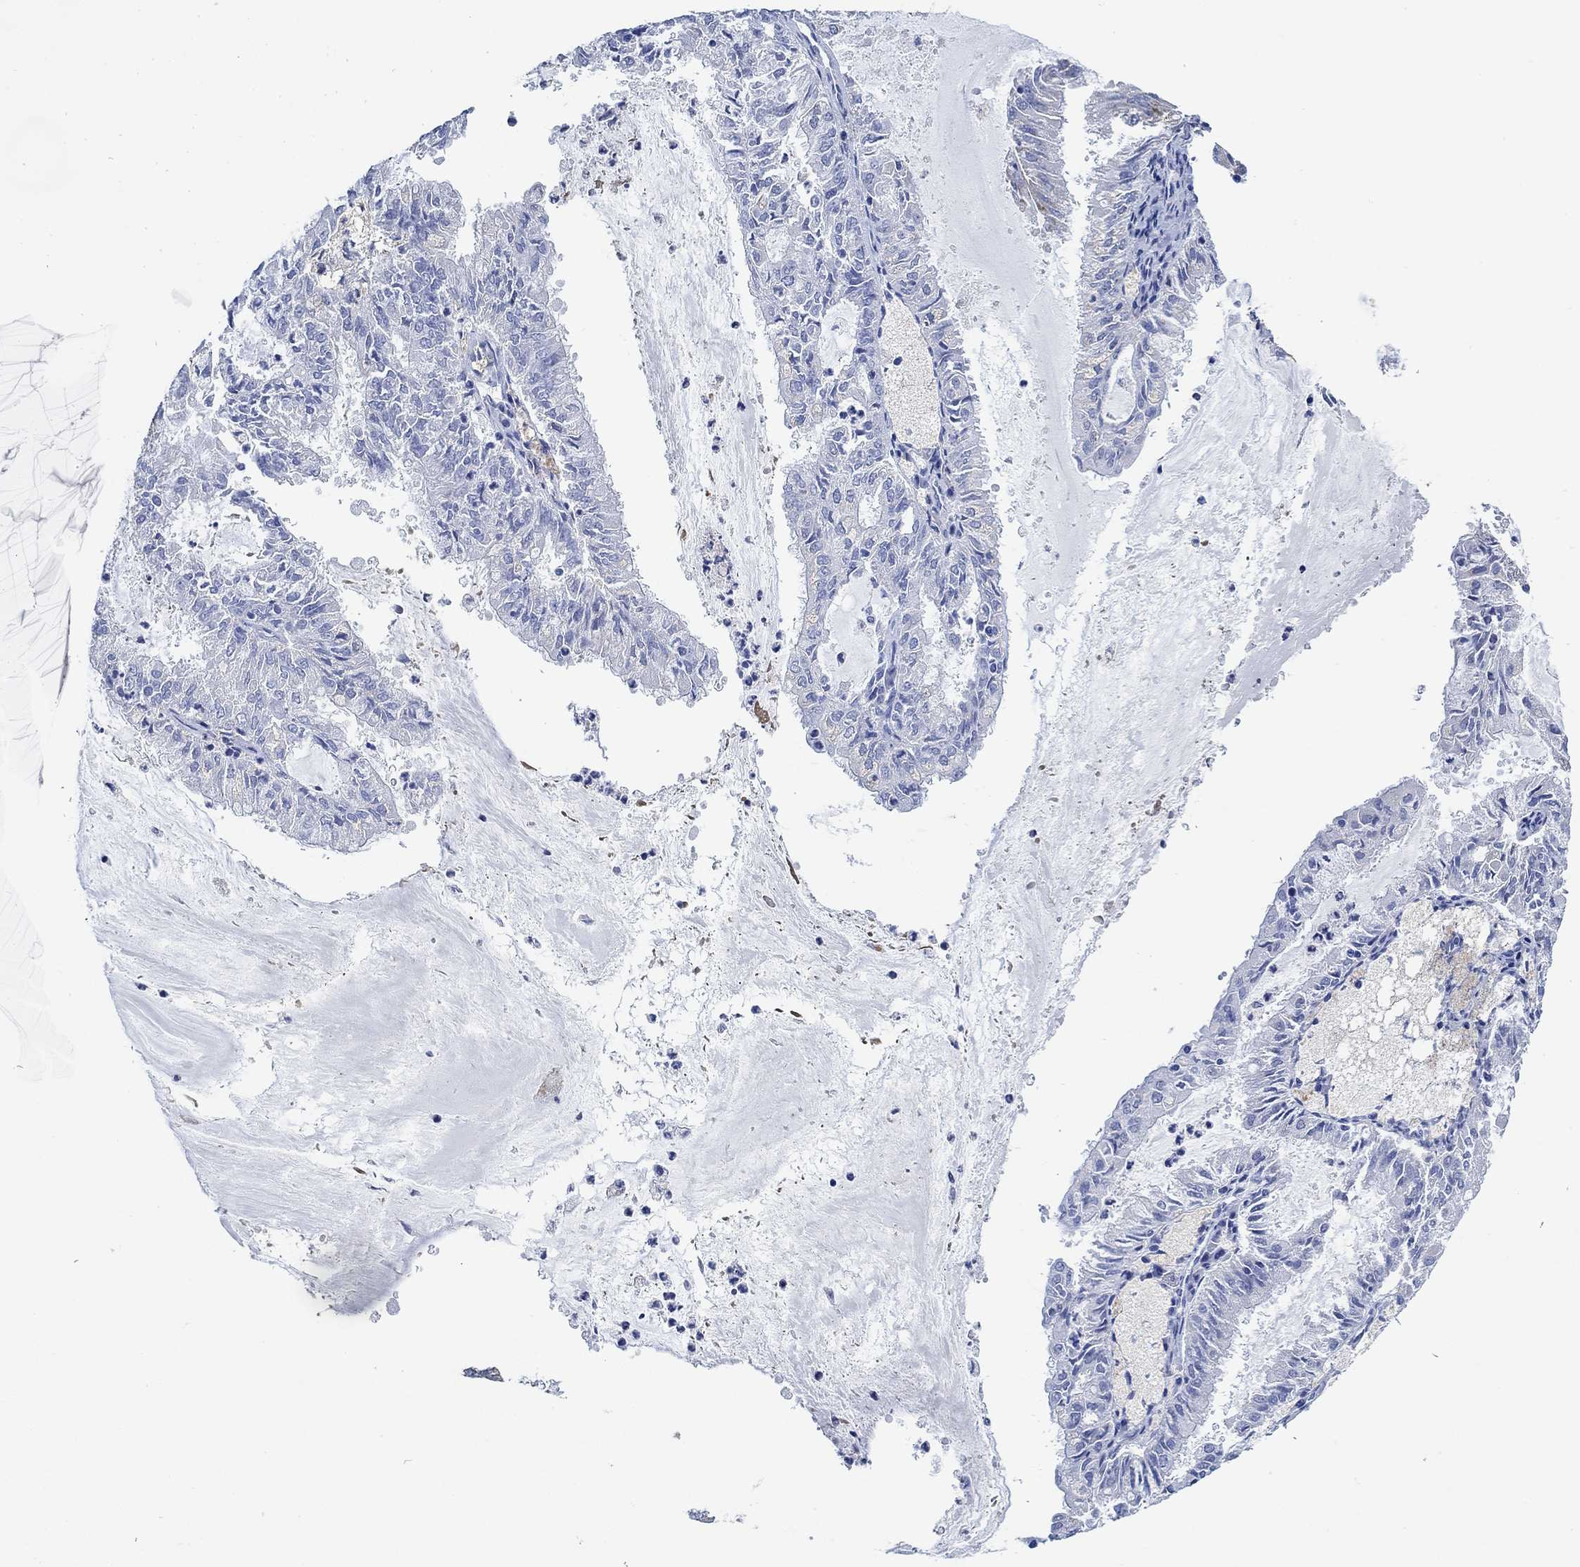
{"staining": {"intensity": "negative", "quantity": "none", "location": "none"}, "tissue": "endometrial cancer", "cell_type": "Tumor cells", "image_type": "cancer", "snomed": [{"axis": "morphology", "description": "Adenocarcinoma, NOS"}, {"axis": "topography", "description": "Endometrium"}], "caption": "A histopathology image of endometrial cancer (adenocarcinoma) stained for a protein exhibits no brown staining in tumor cells. The staining is performed using DAB (3,3'-diaminobenzidine) brown chromogen with nuclei counter-stained in using hematoxylin.", "gene": "PPP1R17", "patient": {"sex": "female", "age": 57}}